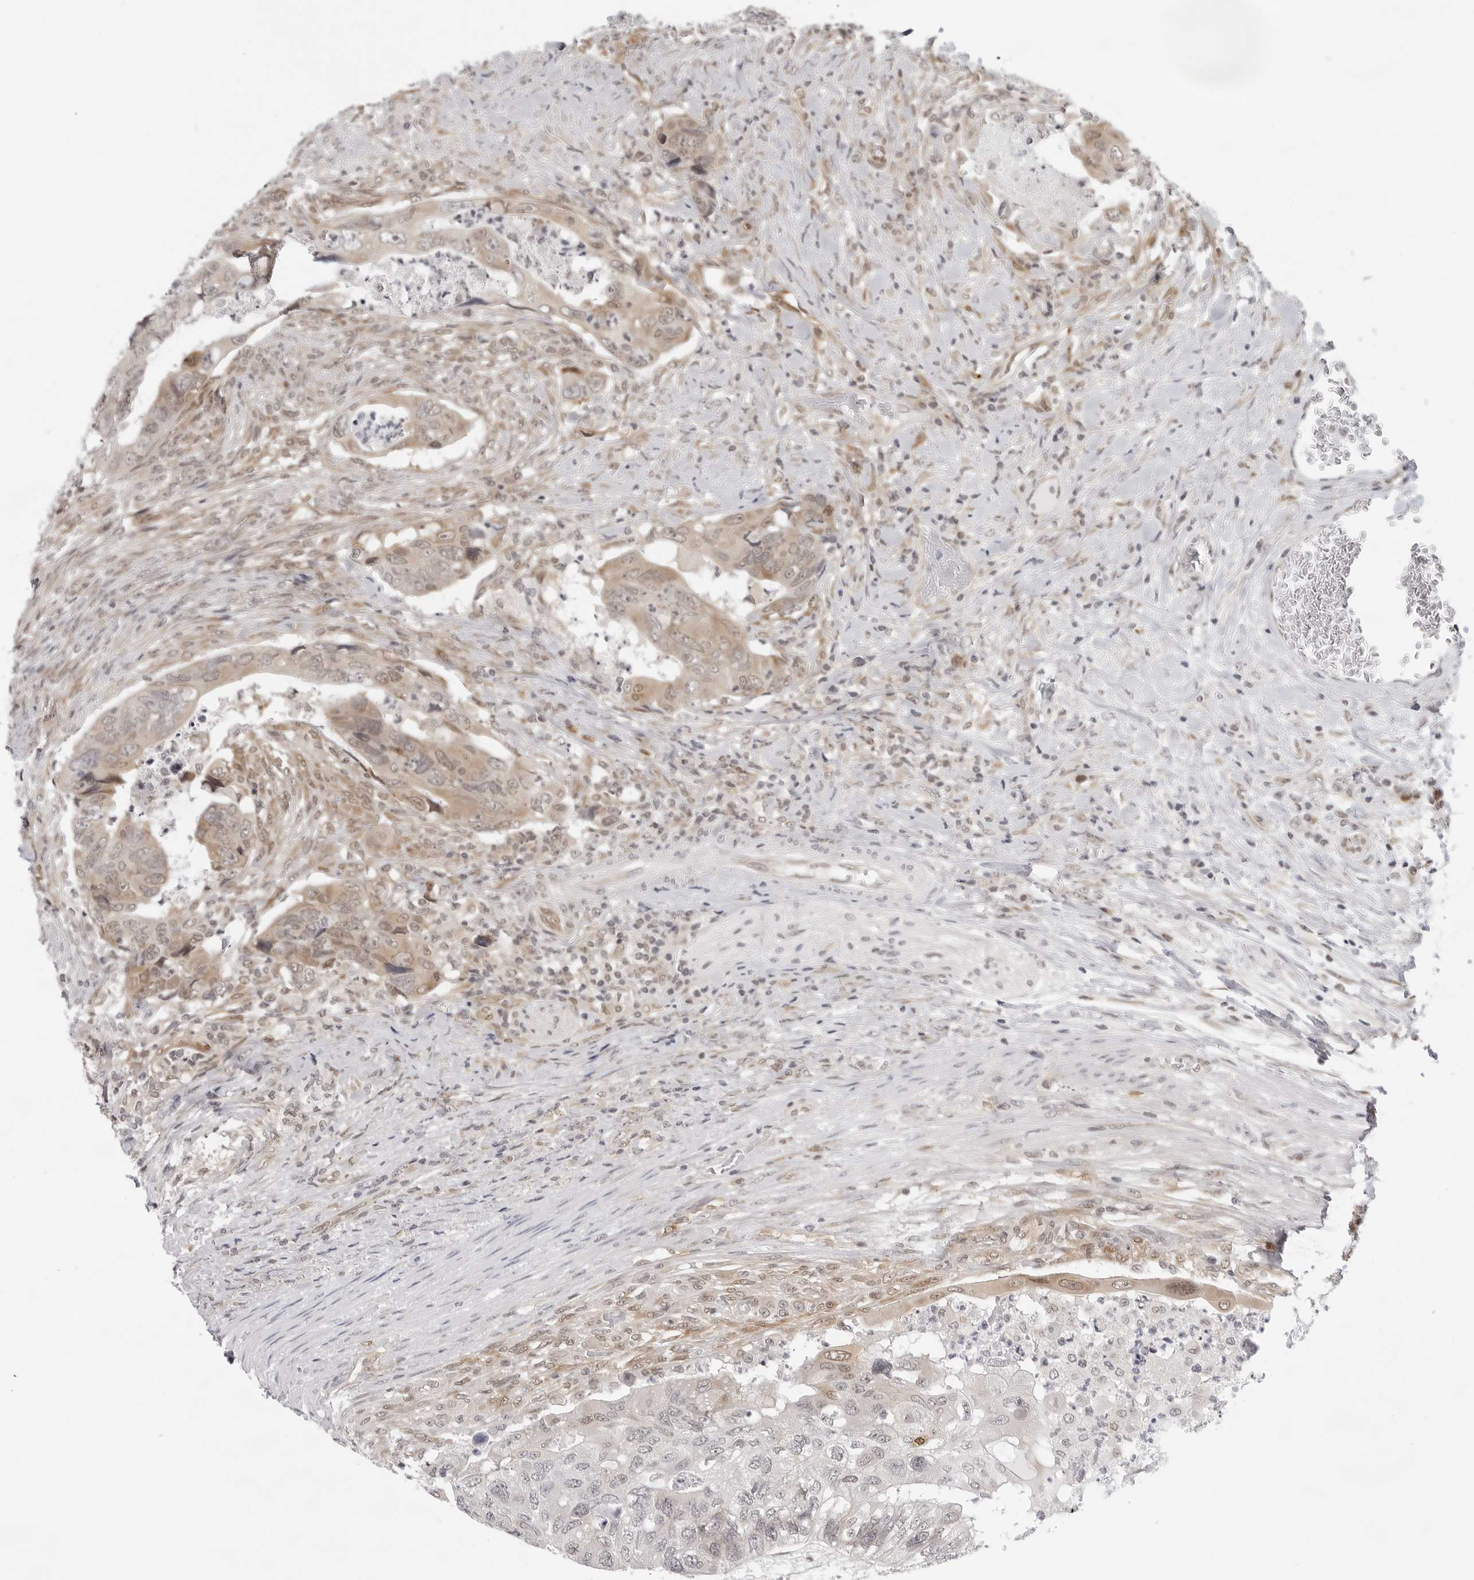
{"staining": {"intensity": "weak", "quantity": "25%-75%", "location": "cytoplasmic/membranous"}, "tissue": "colorectal cancer", "cell_type": "Tumor cells", "image_type": "cancer", "snomed": [{"axis": "morphology", "description": "Adenocarcinoma, NOS"}, {"axis": "topography", "description": "Rectum"}], "caption": "Colorectal adenocarcinoma stained for a protein shows weak cytoplasmic/membranous positivity in tumor cells.", "gene": "CASP7", "patient": {"sex": "male", "age": 63}}